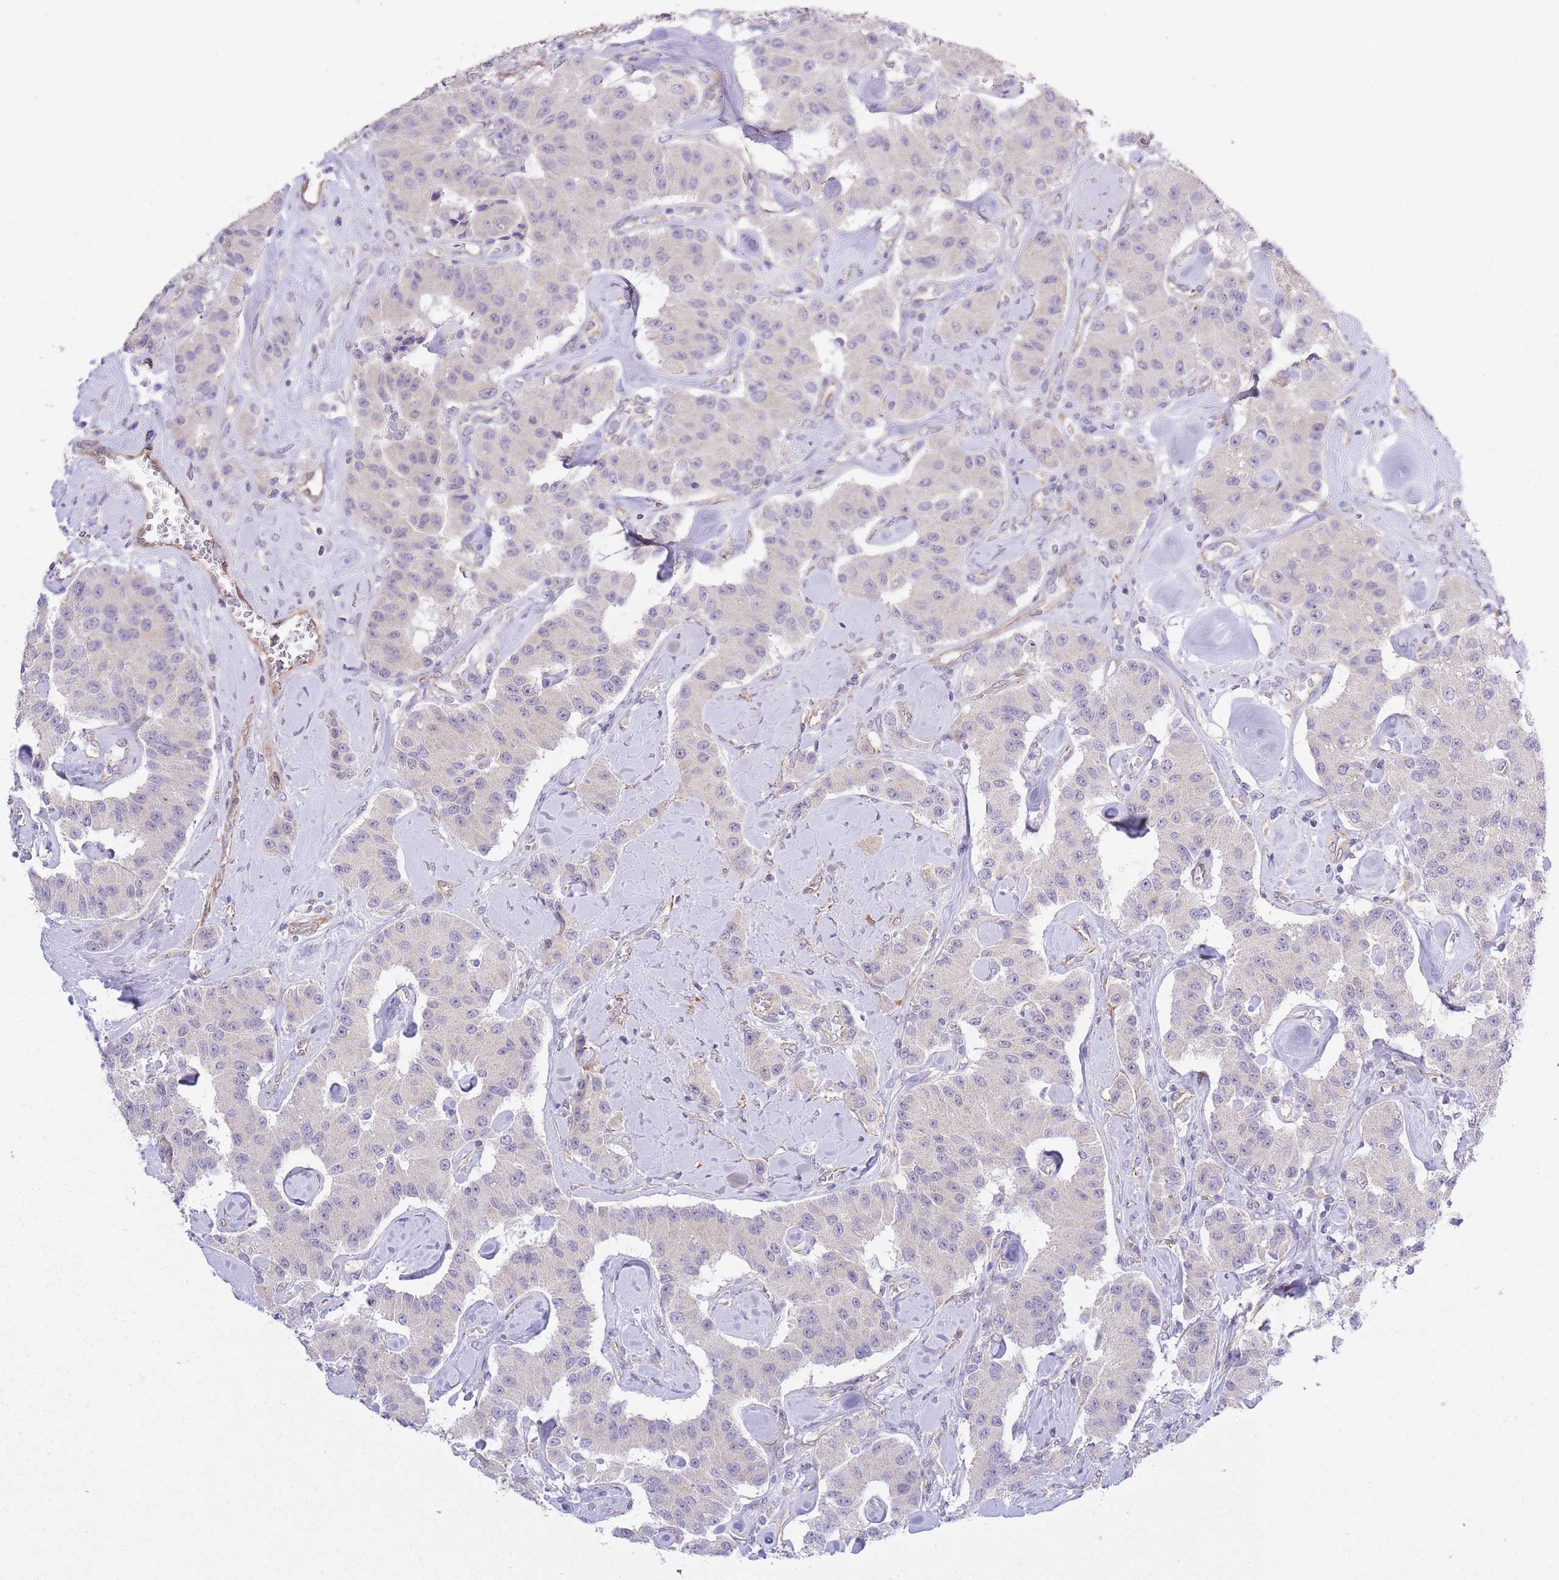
{"staining": {"intensity": "negative", "quantity": "none", "location": "none"}, "tissue": "carcinoid", "cell_type": "Tumor cells", "image_type": "cancer", "snomed": [{"axis": "morphology", "description": "Carcinoid, malignant, NOS"}, {"axis": "topography", "description": "Pancreas"}], "caption": "The photomicrograph exhibits no significant staining in tumor cells of carcinoid.", "gene": "CTBP1", "patient": {"sex": "male", "age": 41}}